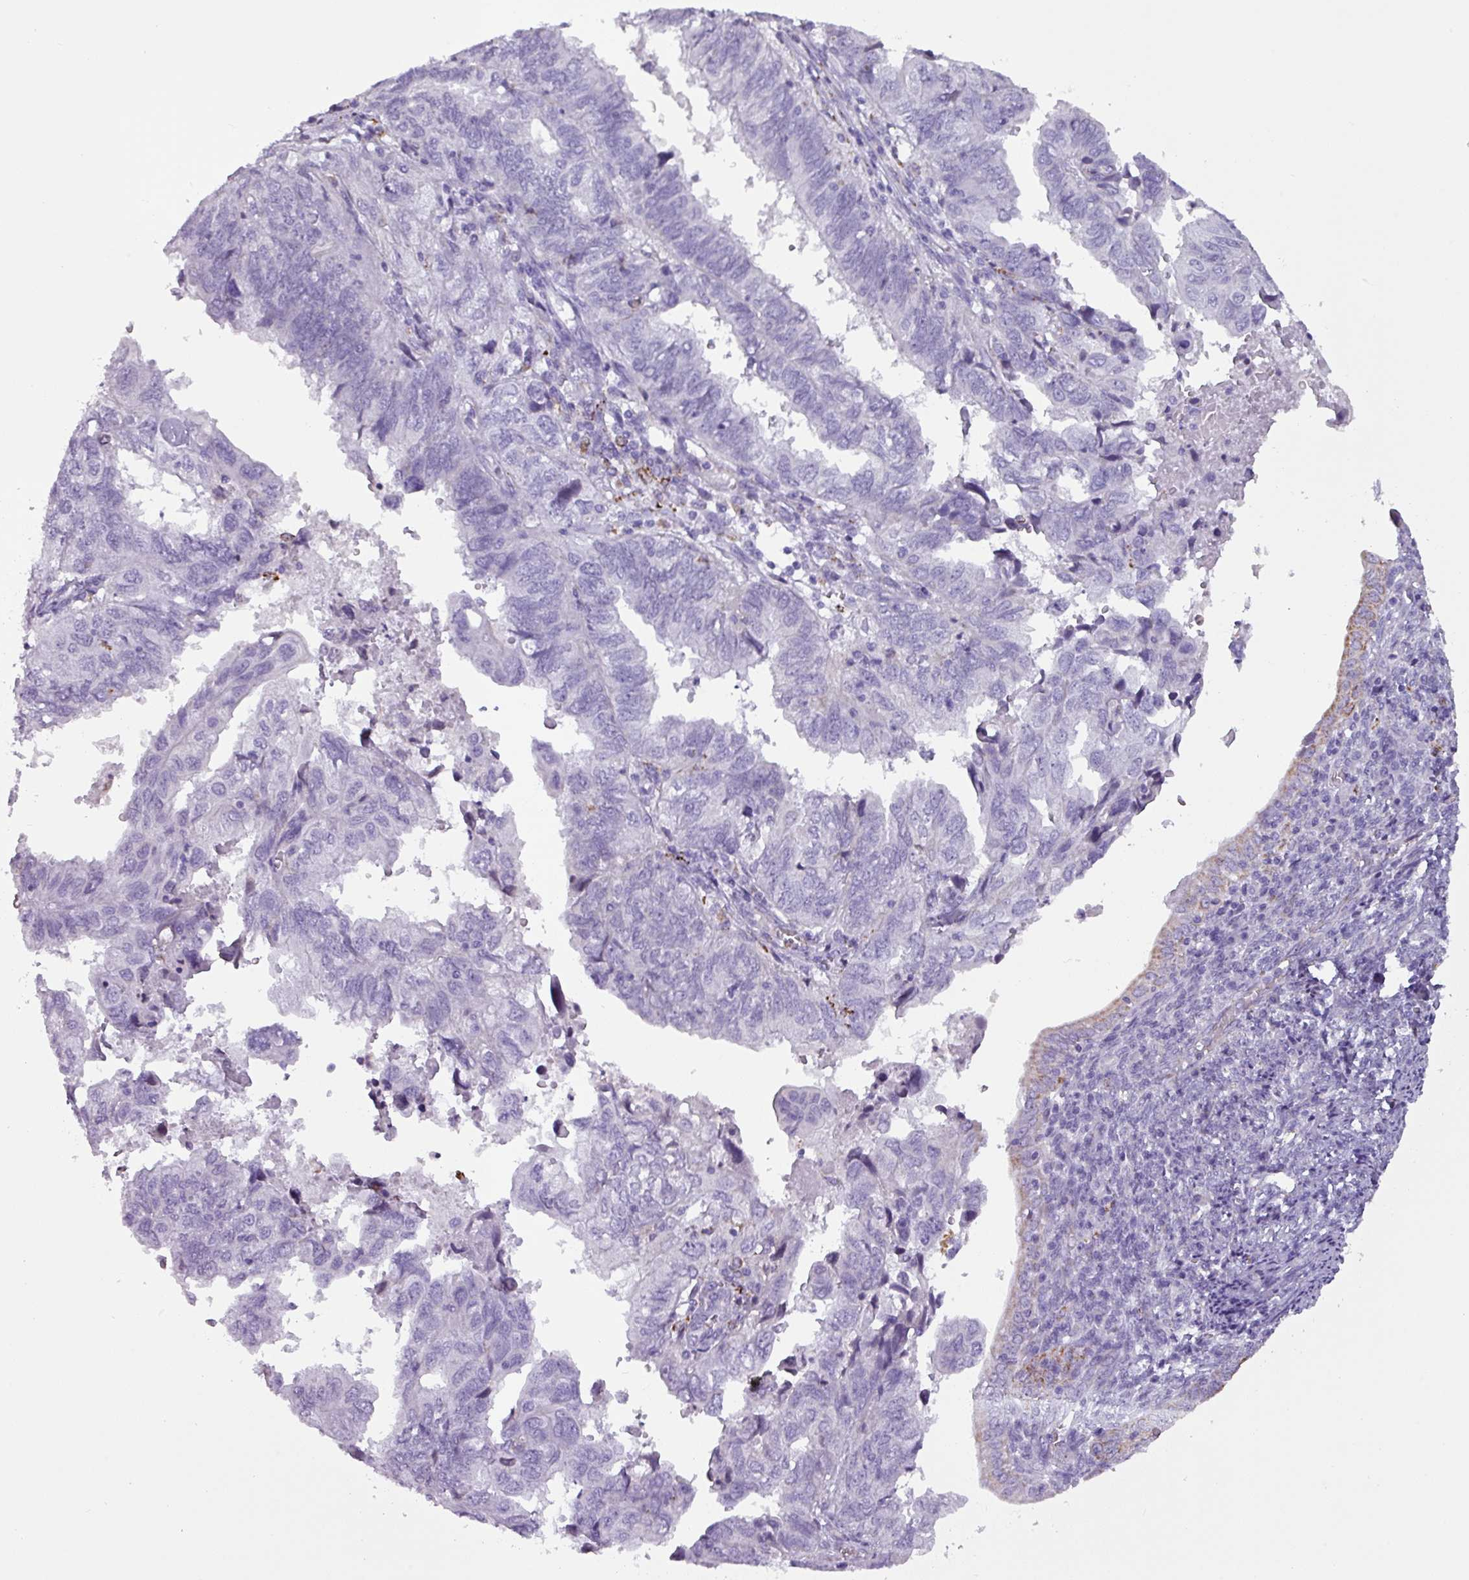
{"staining": {"intensity": "negative", "quantity": "none", "location": "none"}, "tissue": "endometrial cancer", "cell_type": "Tumor cells", "image_type": "cancer", "snomed": [{"axis": "morphology", "description": "Adenocarcinoma, NOS"}, {"axis": "topography", "description": "Uterus"}], "caption": "Immunohistochemistry micrograph of human endometrial cancer (adenocarcinoma) stained for a protein (brown), which displays no staining in tumor cells. (DAB immunohistochemistry (IHC), high magnification).", "gene": "ZNF667", "patient": {"sex": "female", "age": 77}}